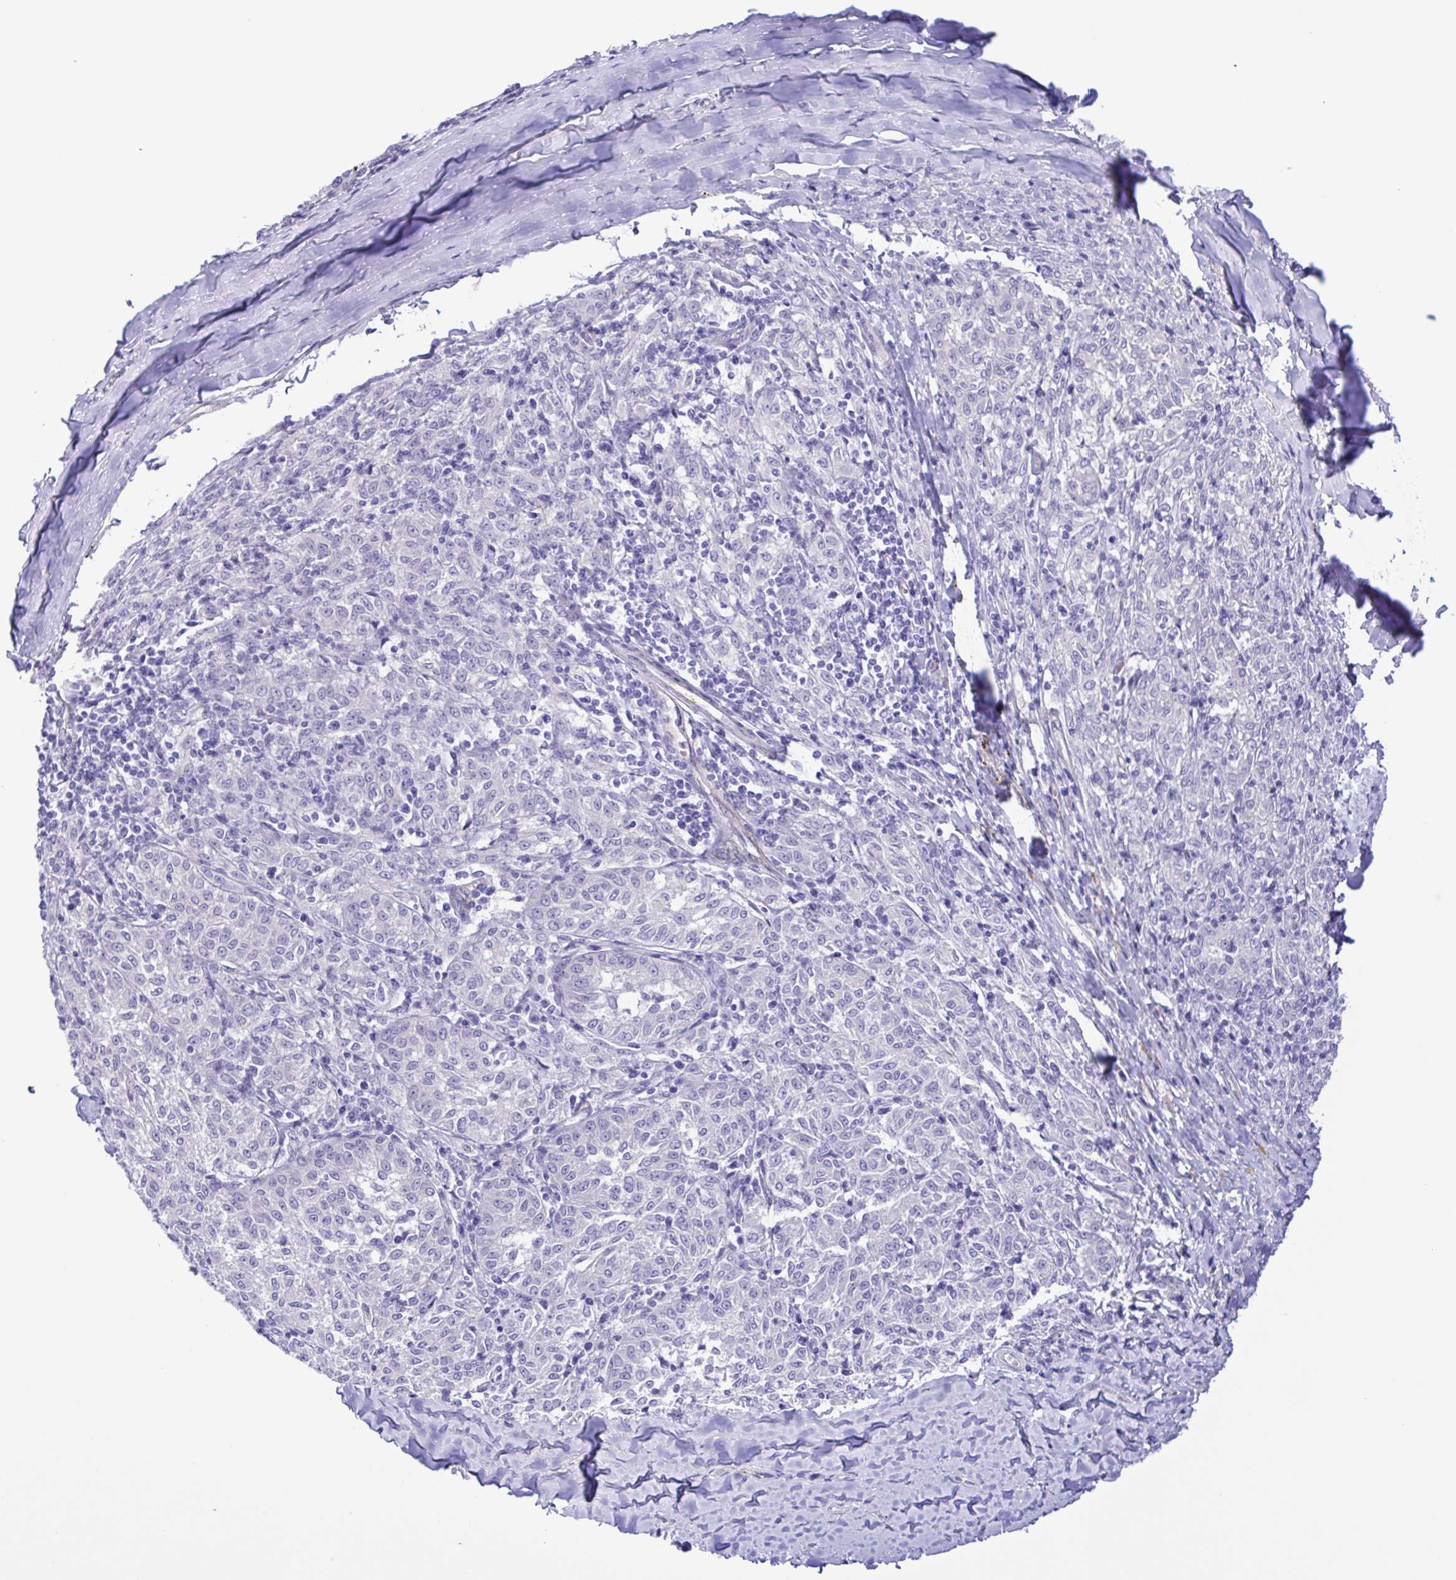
{"staining": {"intensity": "negative", "quantity": "none", "location": "none"}, "tissue": "melanoma", "cell_type": "Tumor cells", "image_type": "cancer", "snomed": [{"axis": "morphology", "description": "Malignant melanoma, NOS"}, {"axis": "topography", "description": "Skin"}], "caption": "Immunohistochemical staining of human malignant melanoma reveals no significant staining in tumor cells.", "gene": "CYP11A1", "patient": {"sex": "female", "age": 72}}